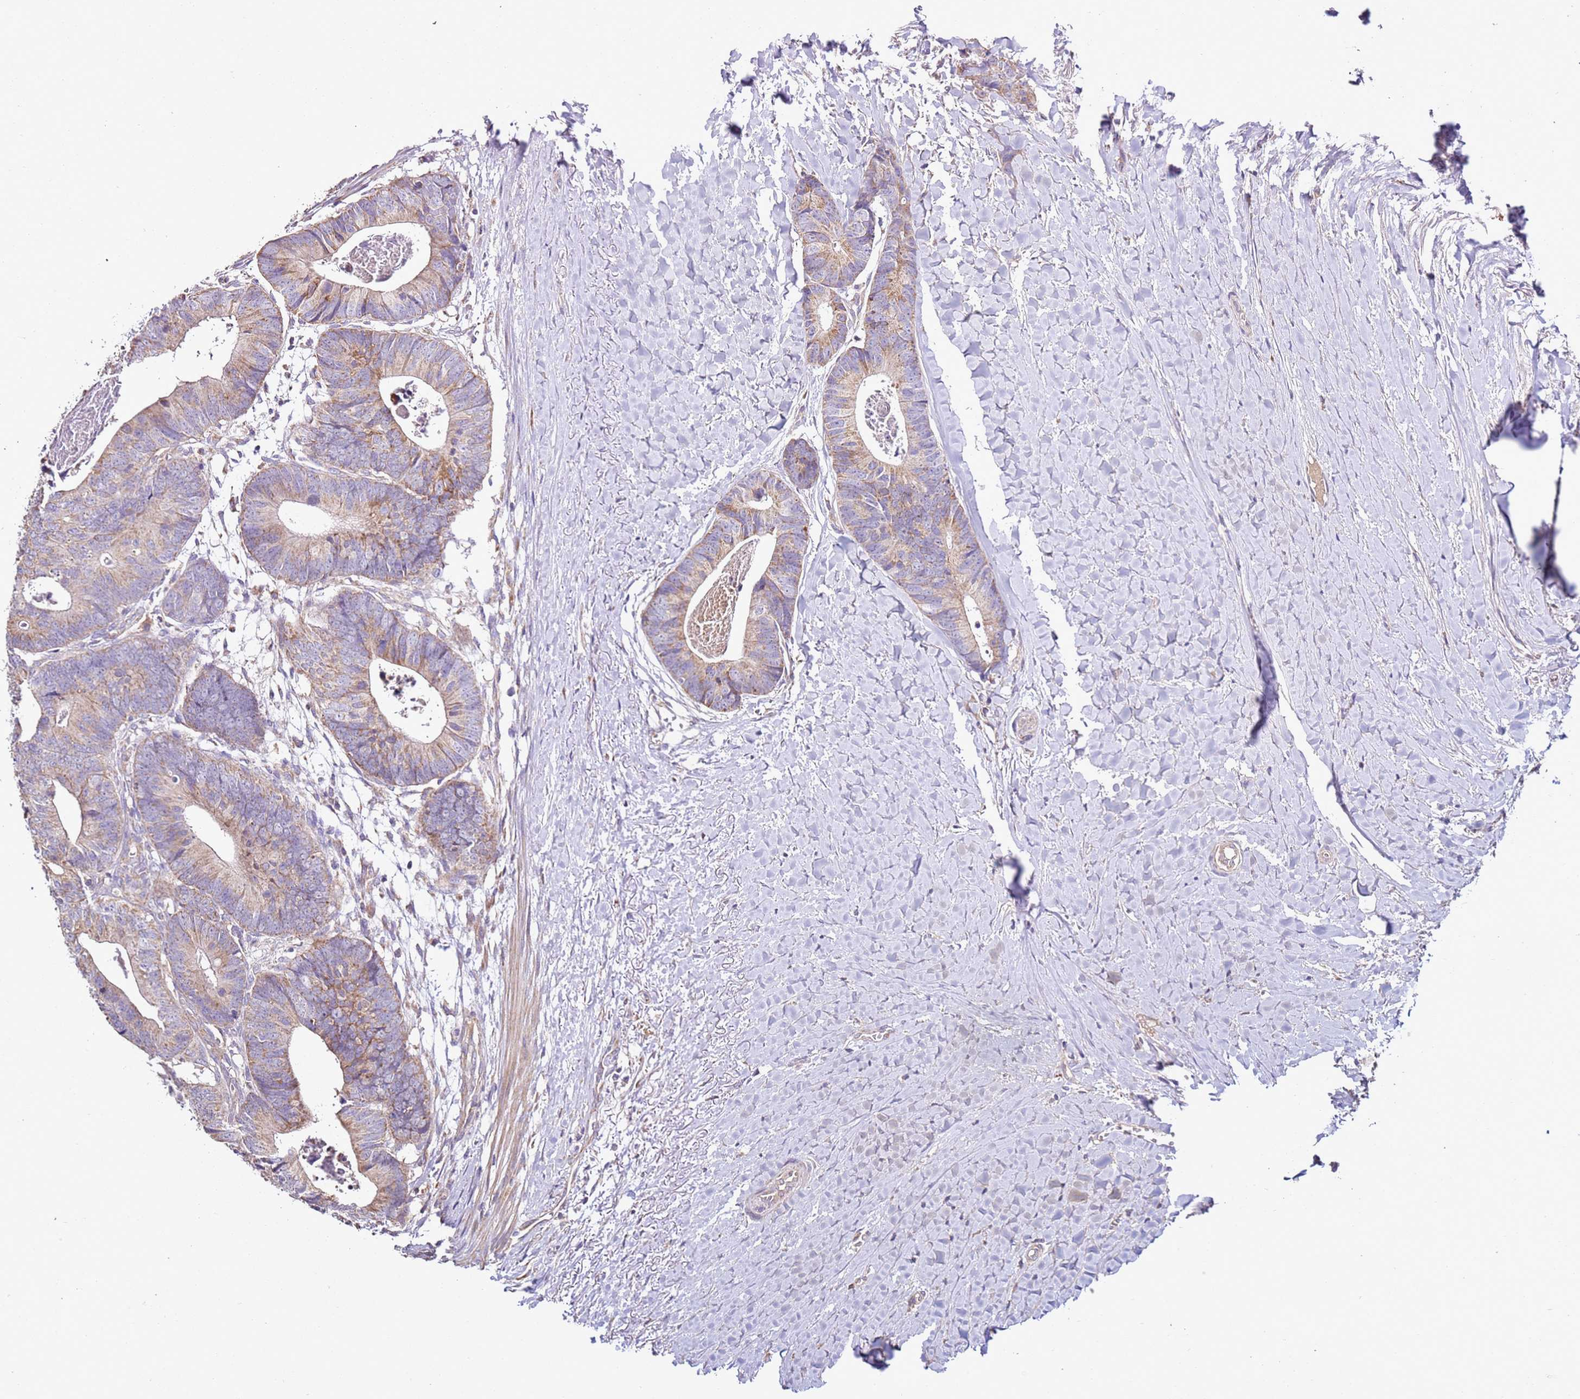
{"staining": {"intensity": "moderate", "quantity": "<25%", "location": "cytoplasmic/membranous"}, "tissue": "colorectal cancer", "cell_type": "Tumor cells", "image_type": "cancer", "snomed": [{"axis": "morphology", "description": "Adenocarcinoma, NOS"}, {"axis": "topography", "description": "Colon"}], "caption": "Protein staining by IHC demonstrates moderate cytoplasmic/membranous positivity in about <25% of tumor cells in adenocarcinoma (colorectal).", "gene": "OR2B11", "patient": {"sex": "female", "age": 57}}